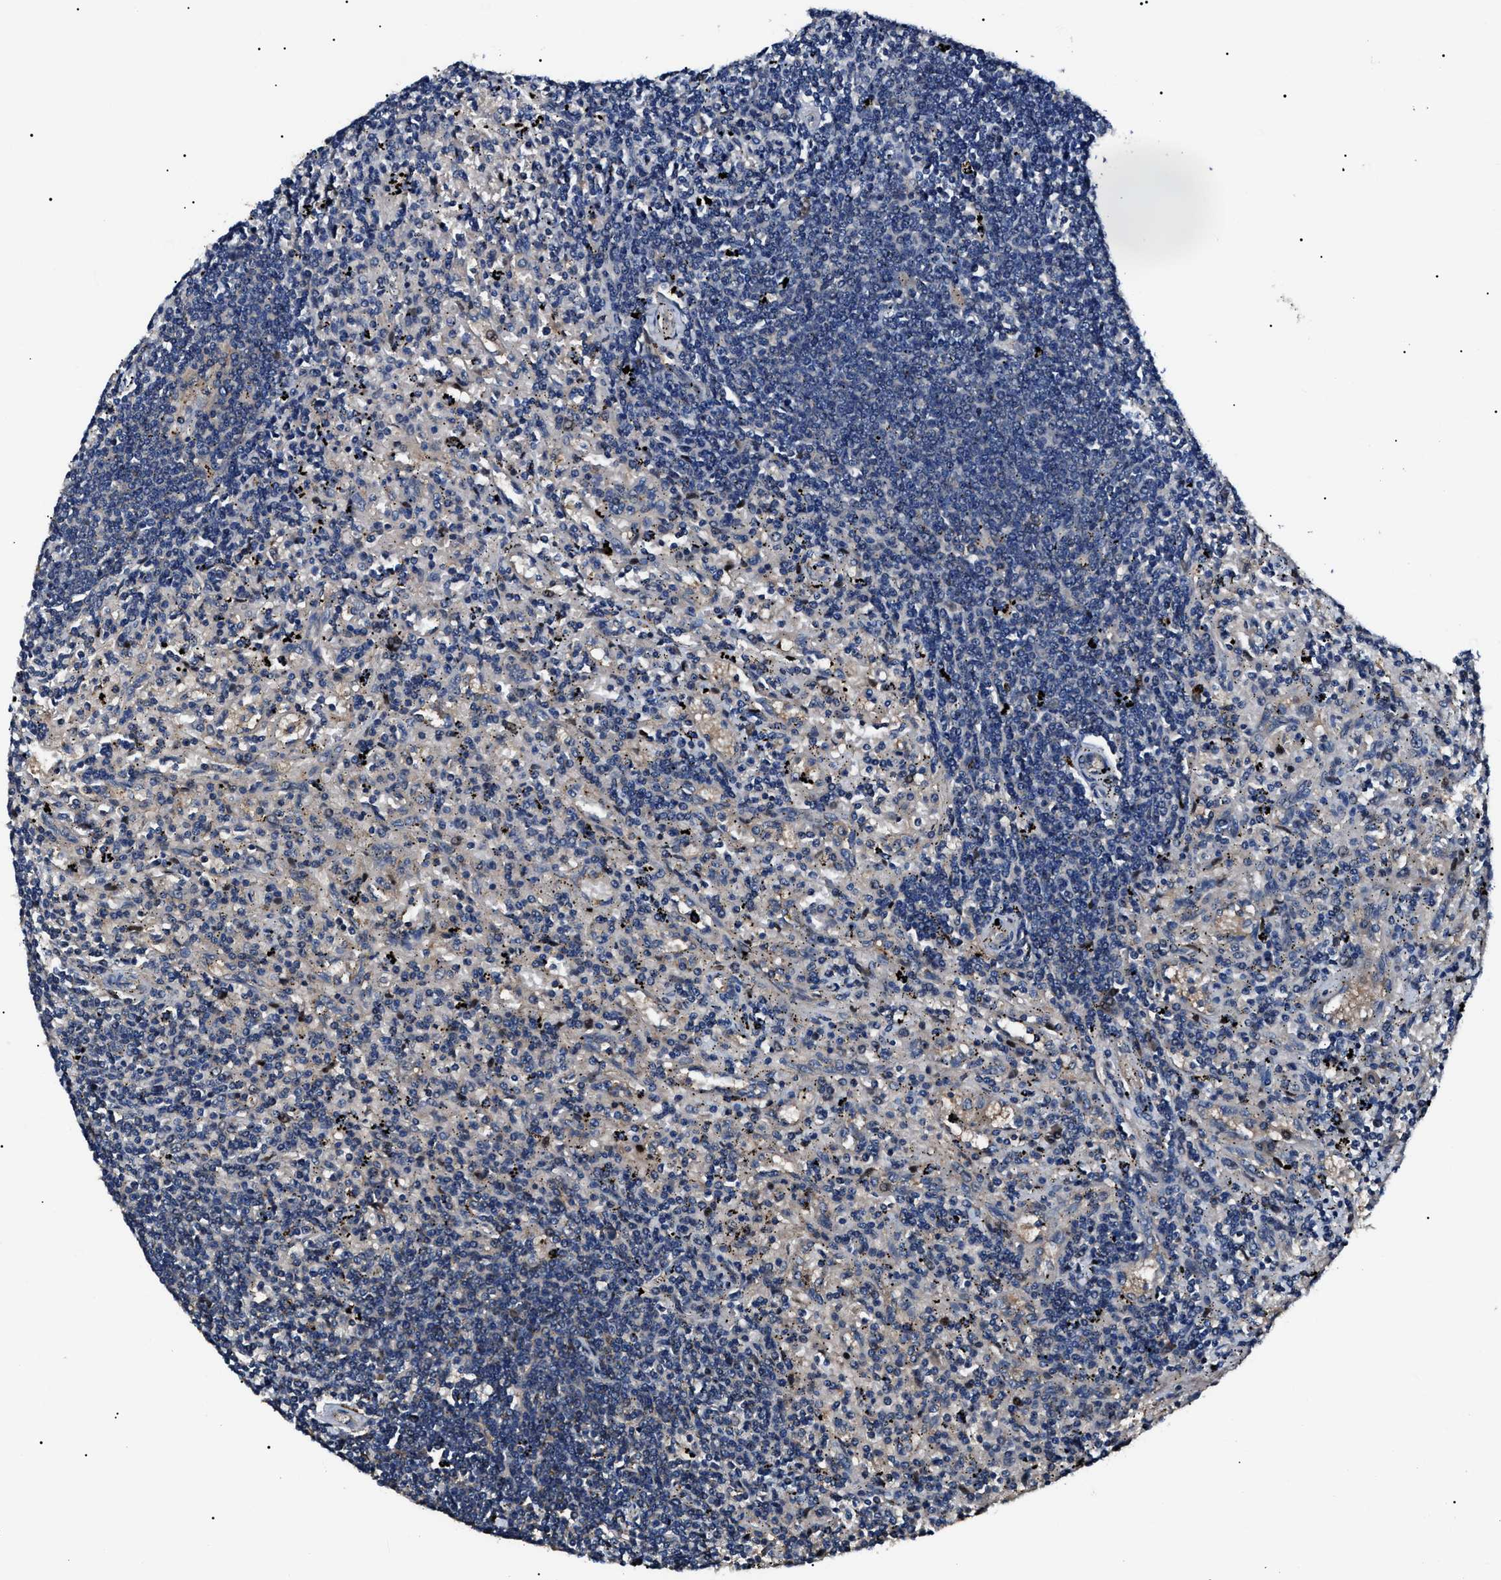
{"staining": {"intensity": "negative", "quantity": "none", "location": "none"}, "tissue": "lymphoma", "cell_type": "Tumor cells", "image_type": "cancer", "snomed": [{"axis": "morphology", "description": "Malignant lymphoma, non-Hodgkin's type, Low grade"}, {"axis": "topography", "description": "Spleen"}], "caption": "DAB immunohistochemical staining of human malignant lymphoma, non-Hodgkin's type (low-grade) exhibits no significant expression in tumor cells.", "gene": "IFT81", "patient": {"sex": "male", "age": 76}}